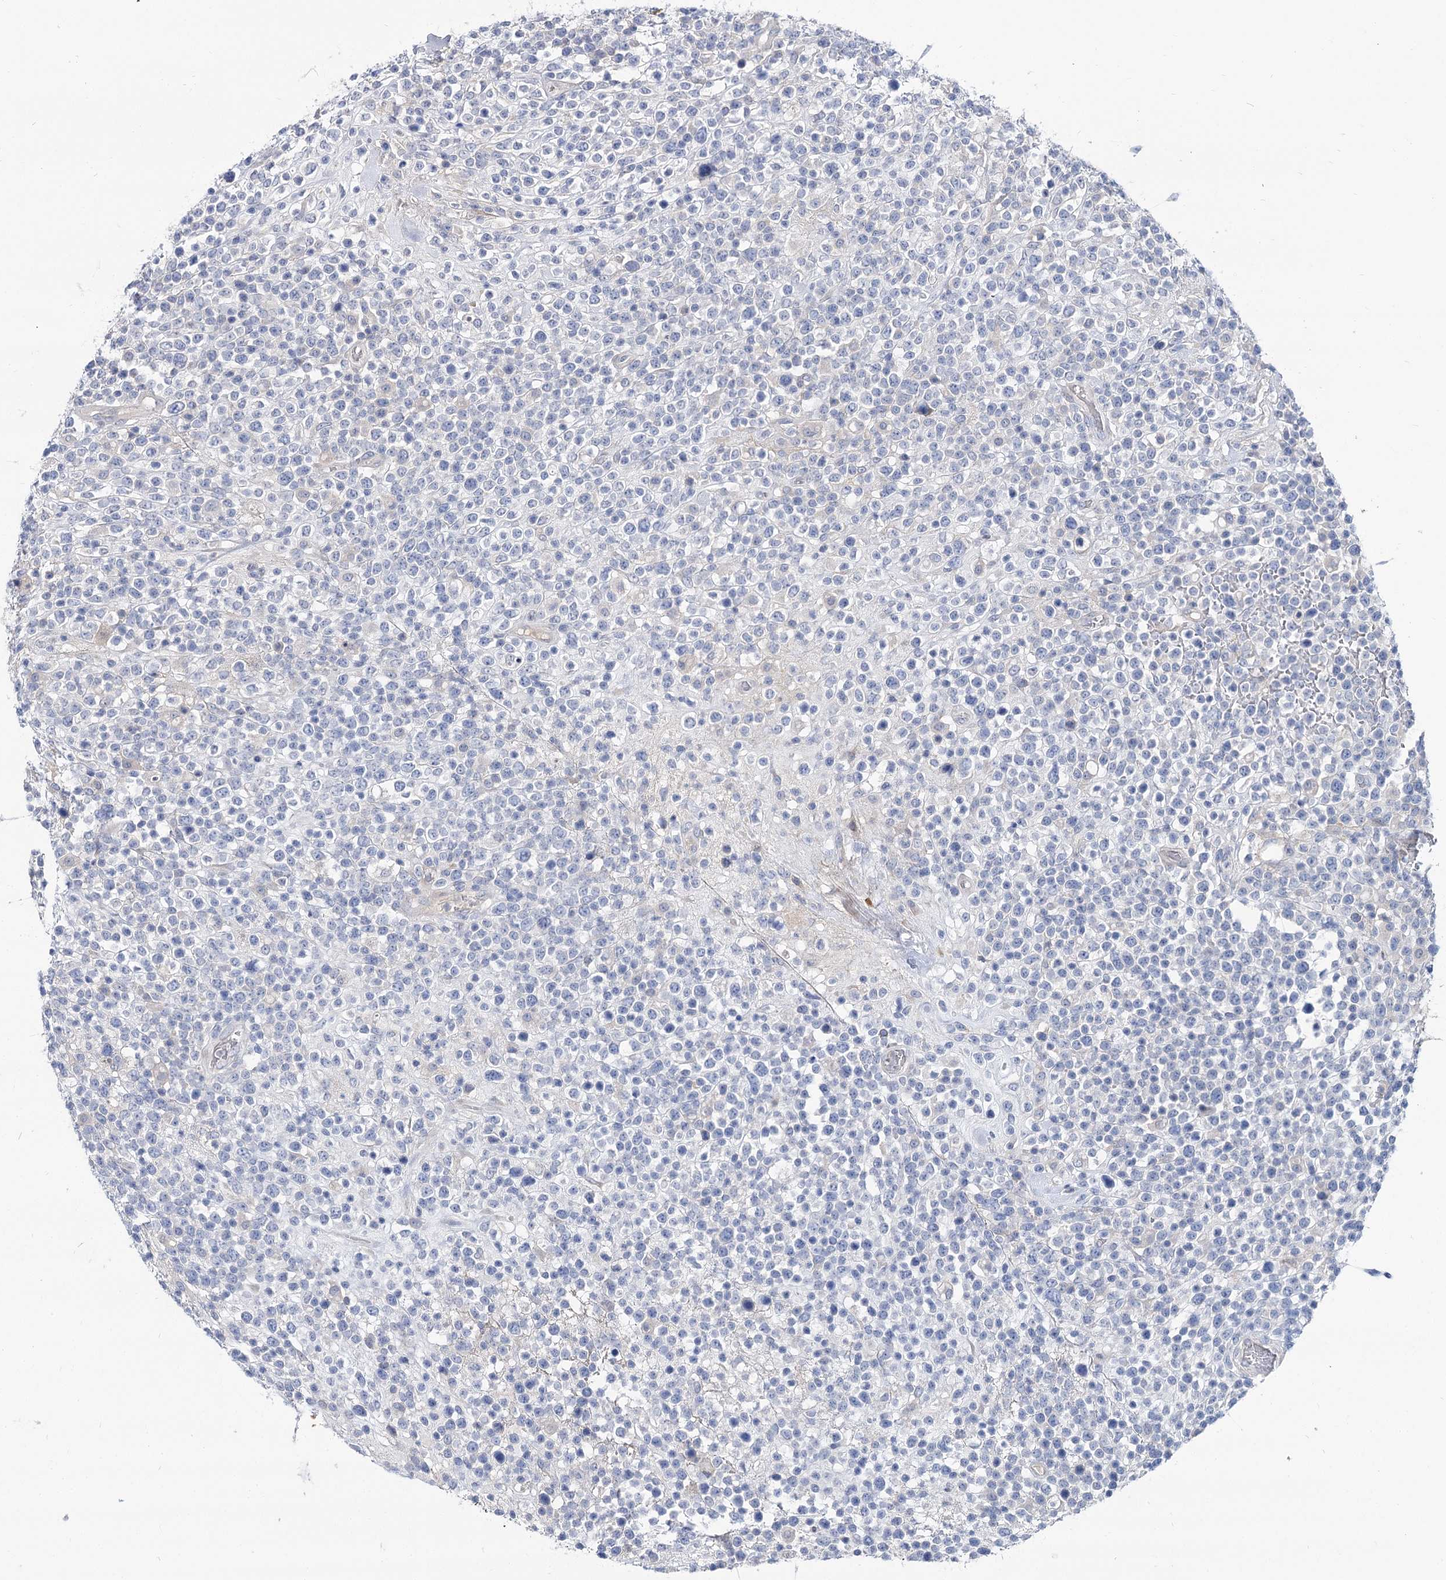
{"staining": {"intensity": "negative", "quantity": "none", "location": "none"}, "tissue": "lymphoma", "cell_type": "Tumor cells", "image_type": "cancer", "snomed": [{"axis": "morphology", "description": "Malignant lymphoma, non-Hodgkin's type, High grade"}, {"axis": "topography", "description": "Colon"}], "caption": "DAB immunohistochemical staining of lymphoma shows no significant expression in tumor cells.", "gene": "UGP2", "patient": {"sex": "female", "age": 53}}